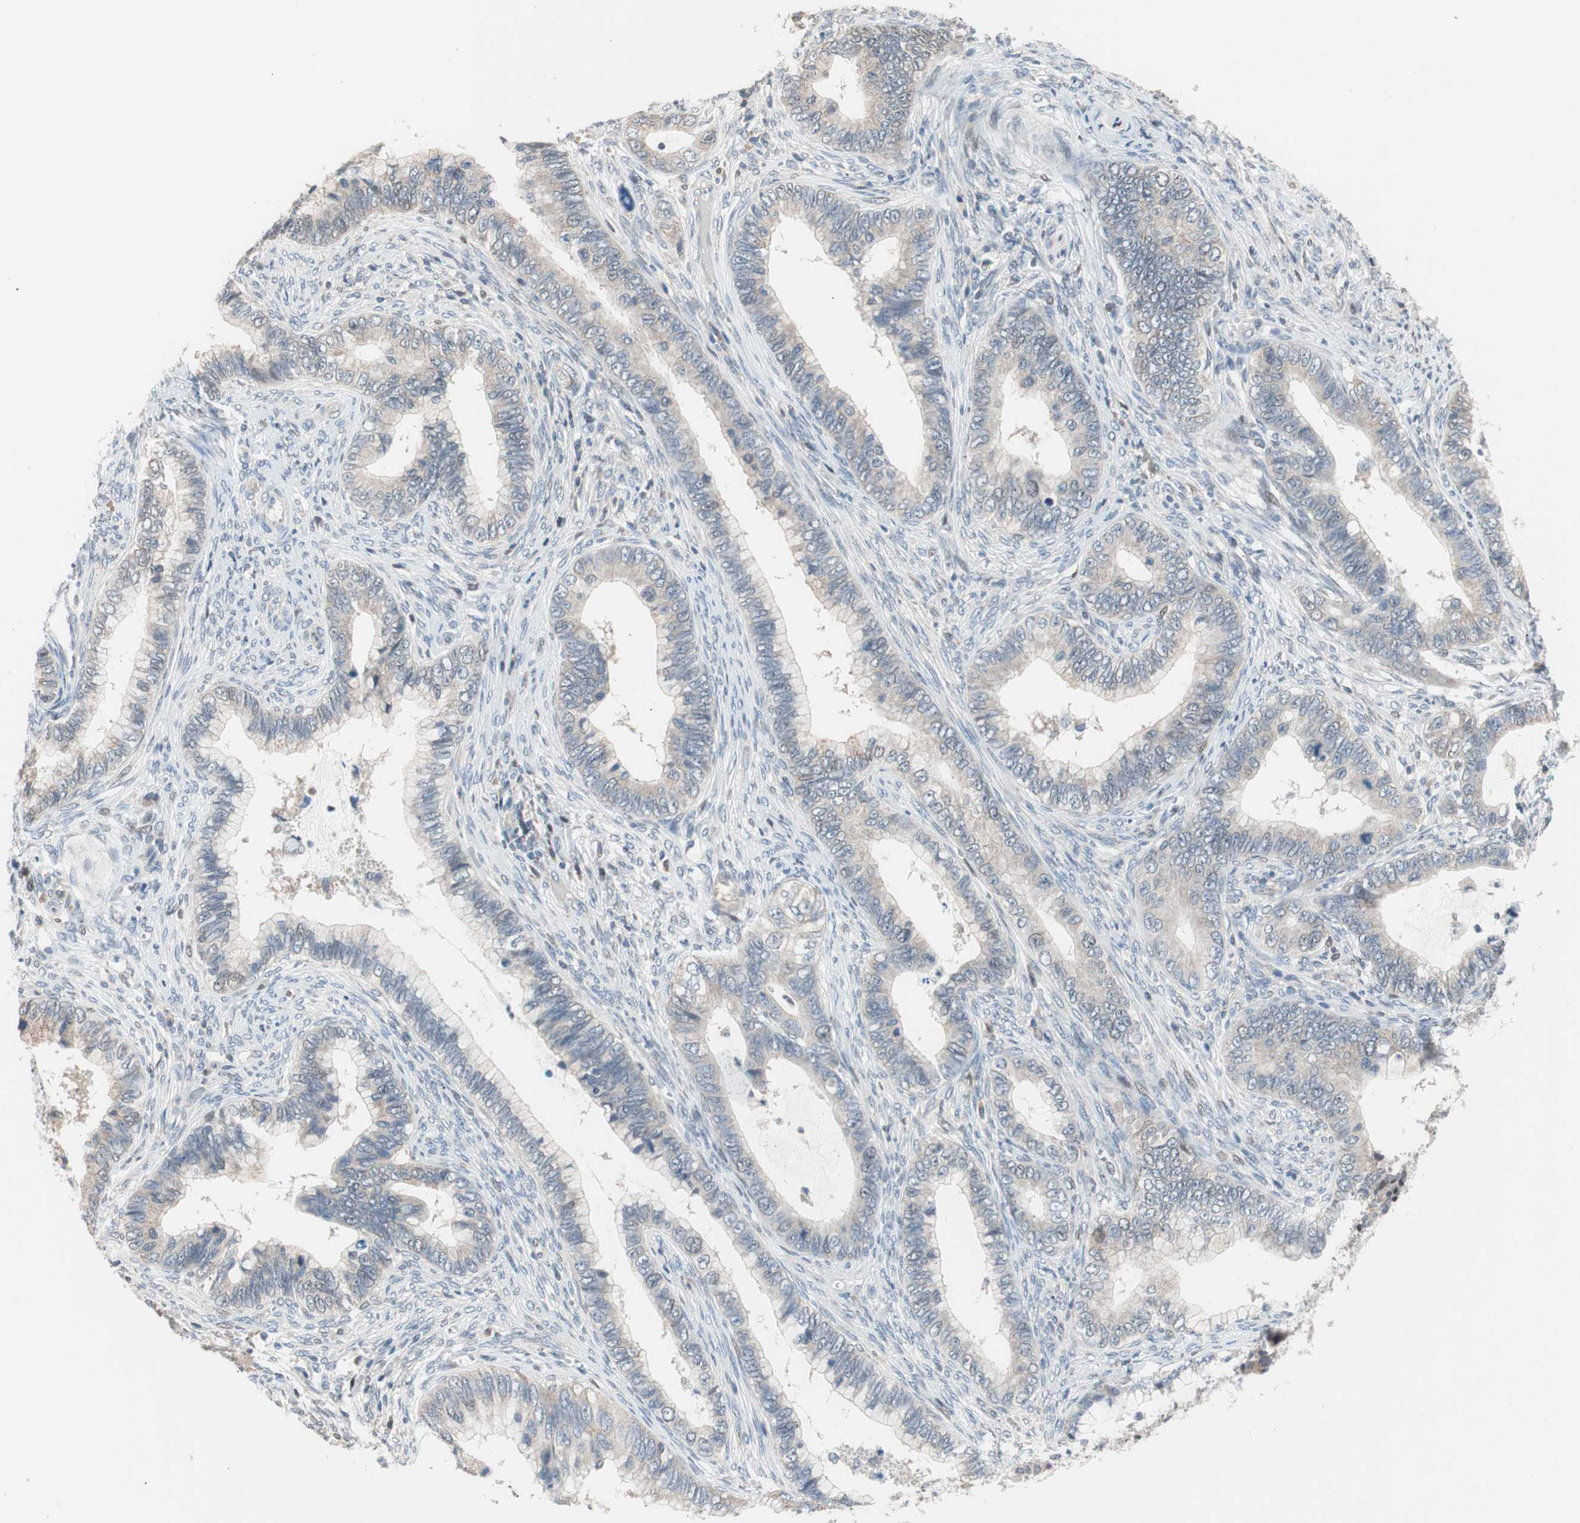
{"staining": {"intensity": "negative", "quantity": "none", "location": "none"}, "tissue": "cervical cancer", "cell_type": "Tumor cells", "image_type": "cancer", "snomed": [{"axis": "morphology", "description": "Adenocarcinoma, NOS"}, {"axis": "topography", "description": "Cervix"}], "caption": "Image shows no significant protein expression in tumor cells of adenocarcinoma (cervical). Brightfield microscopy of immunohistochemistry stained with DAB (brown) and hematoxylin (blue), captured at high magnification.", "gene": "POLH", "patient": {"sex": "female", "age": 44}}